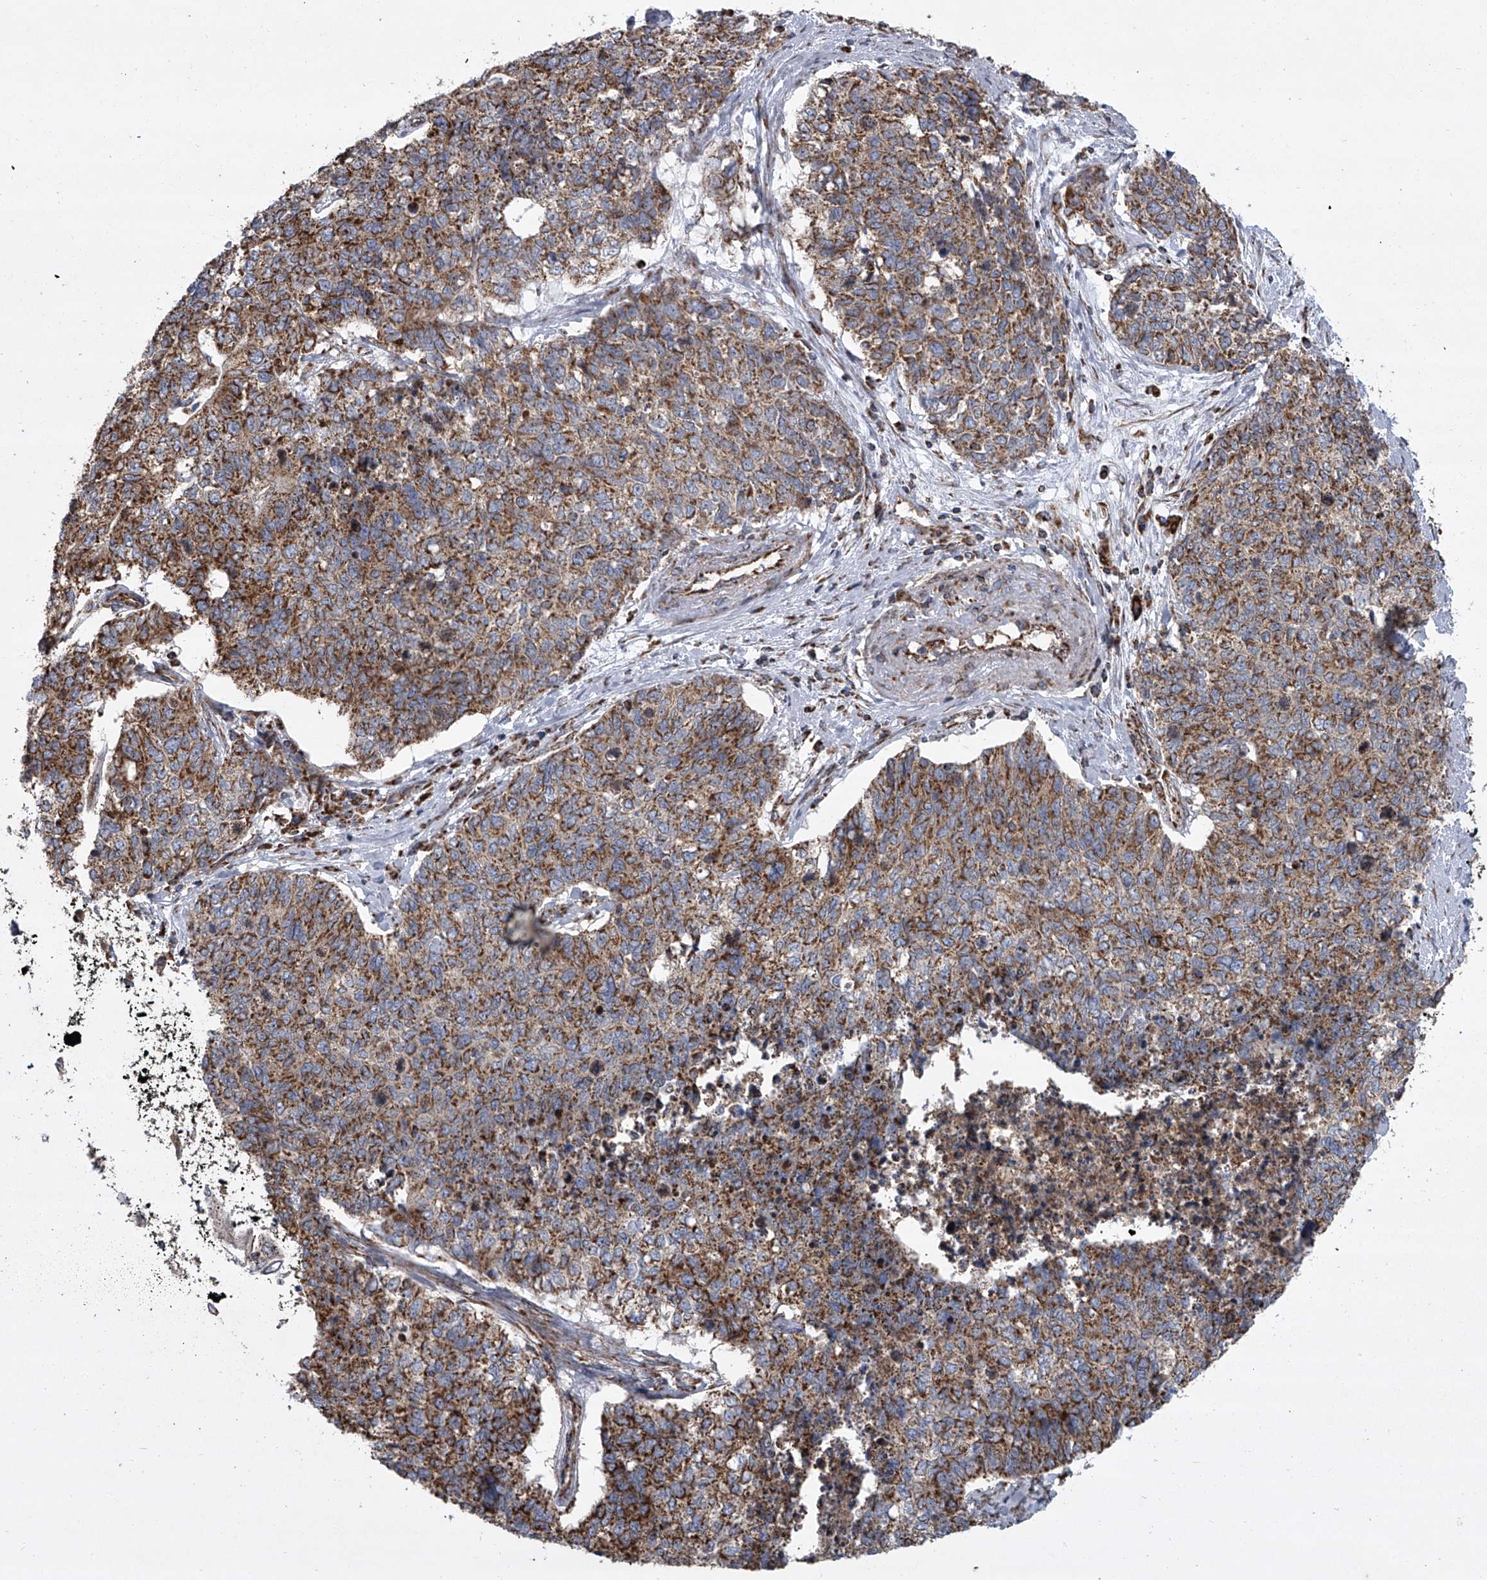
{"staining": {"intensity": "moderate", "quantity": ">75%", "location": "cytoplasmic/membranous"}, "tissue": "cervical cancer", "cell_type": "Tumor cells", "image_type": "cancer", "snomed": [{"axis": "morphology", "description": "Squamous cell carcinoma, NOS"}, {"axis": "topography", "description": "Cervix"}], "caption": "The immunohistochemical stain shows moderate cytoplasmic/membranous staining in tumor cells of cervical squamous cell carcinoma tissue.", "gene": "ZC3H15", "patient": {"sex": "female", "age": 63}}